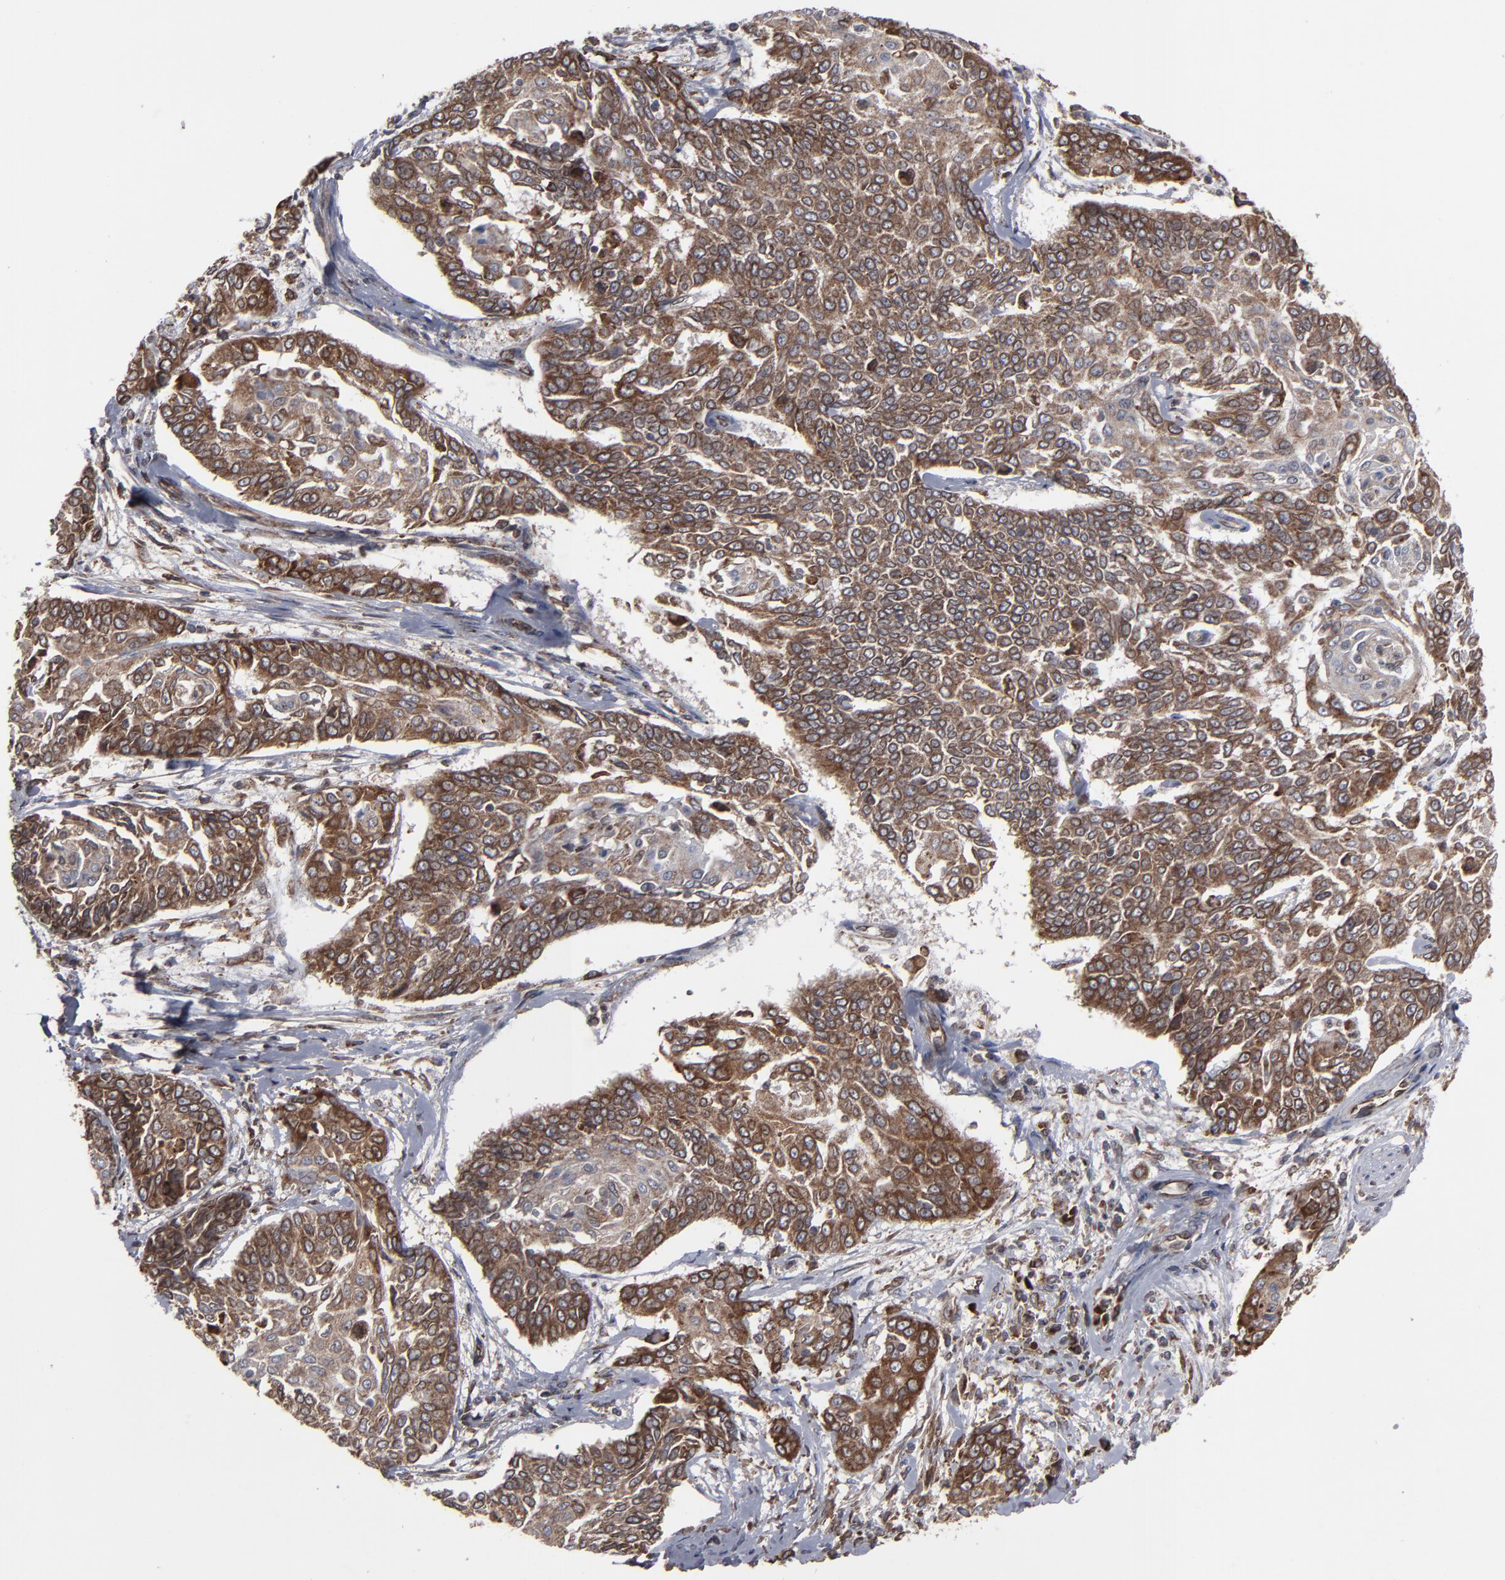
{"staining": {"intensity": "moderate", "quantity": ">75%", "location": "cytoplasmic/membranous"}, "tissue": "cervical cancer", "cell_type": "Tumor cells", "image_type": "cancer", "snomed": [{"axis": "morphology", "description": "Squamous cell carcinoma, NOS"}, {"axis": "topography", "description": "Cervix"}], "caption": "Tumor cells display medium levels of moderate cytoplasmic/membranous staining in approximately >75% of cells in human squamous cell carcinoma (cervical).", "gene": "CNIH1", "patient": {"sex": "female", "age": 64}}